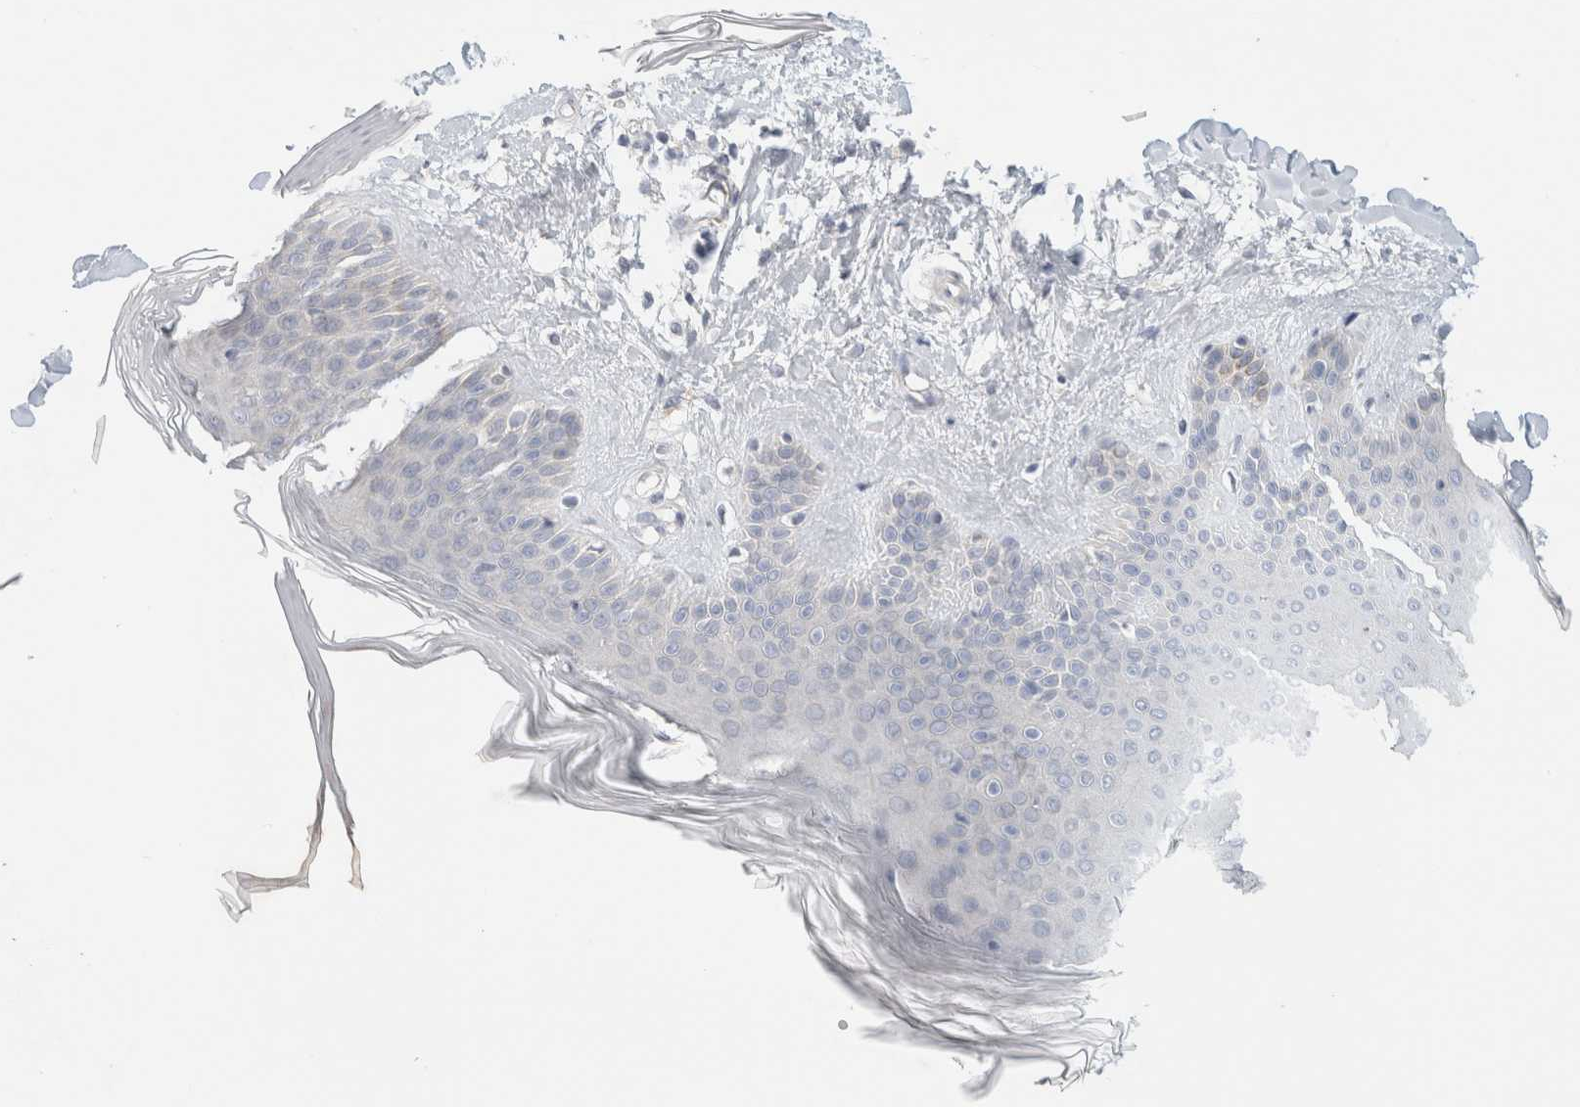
{"staining": {"intensity": "negative", "quantity": "none", "location": "none"}, "tissue": "skin", "cell_type": "Fibroblasts", "image_type": "normal", "snomed": [{"axis": "morphology", "description": "Normal tissue, NOS"}, {"axis": "morphology", "description": "Malignant melanoma, Metastatic site"}, {"axis": "topography", "description": "Skin"}], "caption": "Fibroblasts are negative for protein expression in normal human skin. (DAB immunohistochemistry with hematoxylin counter stain).", "gene": "NEFM", "patient": {"sex": "male", "age": 41}}